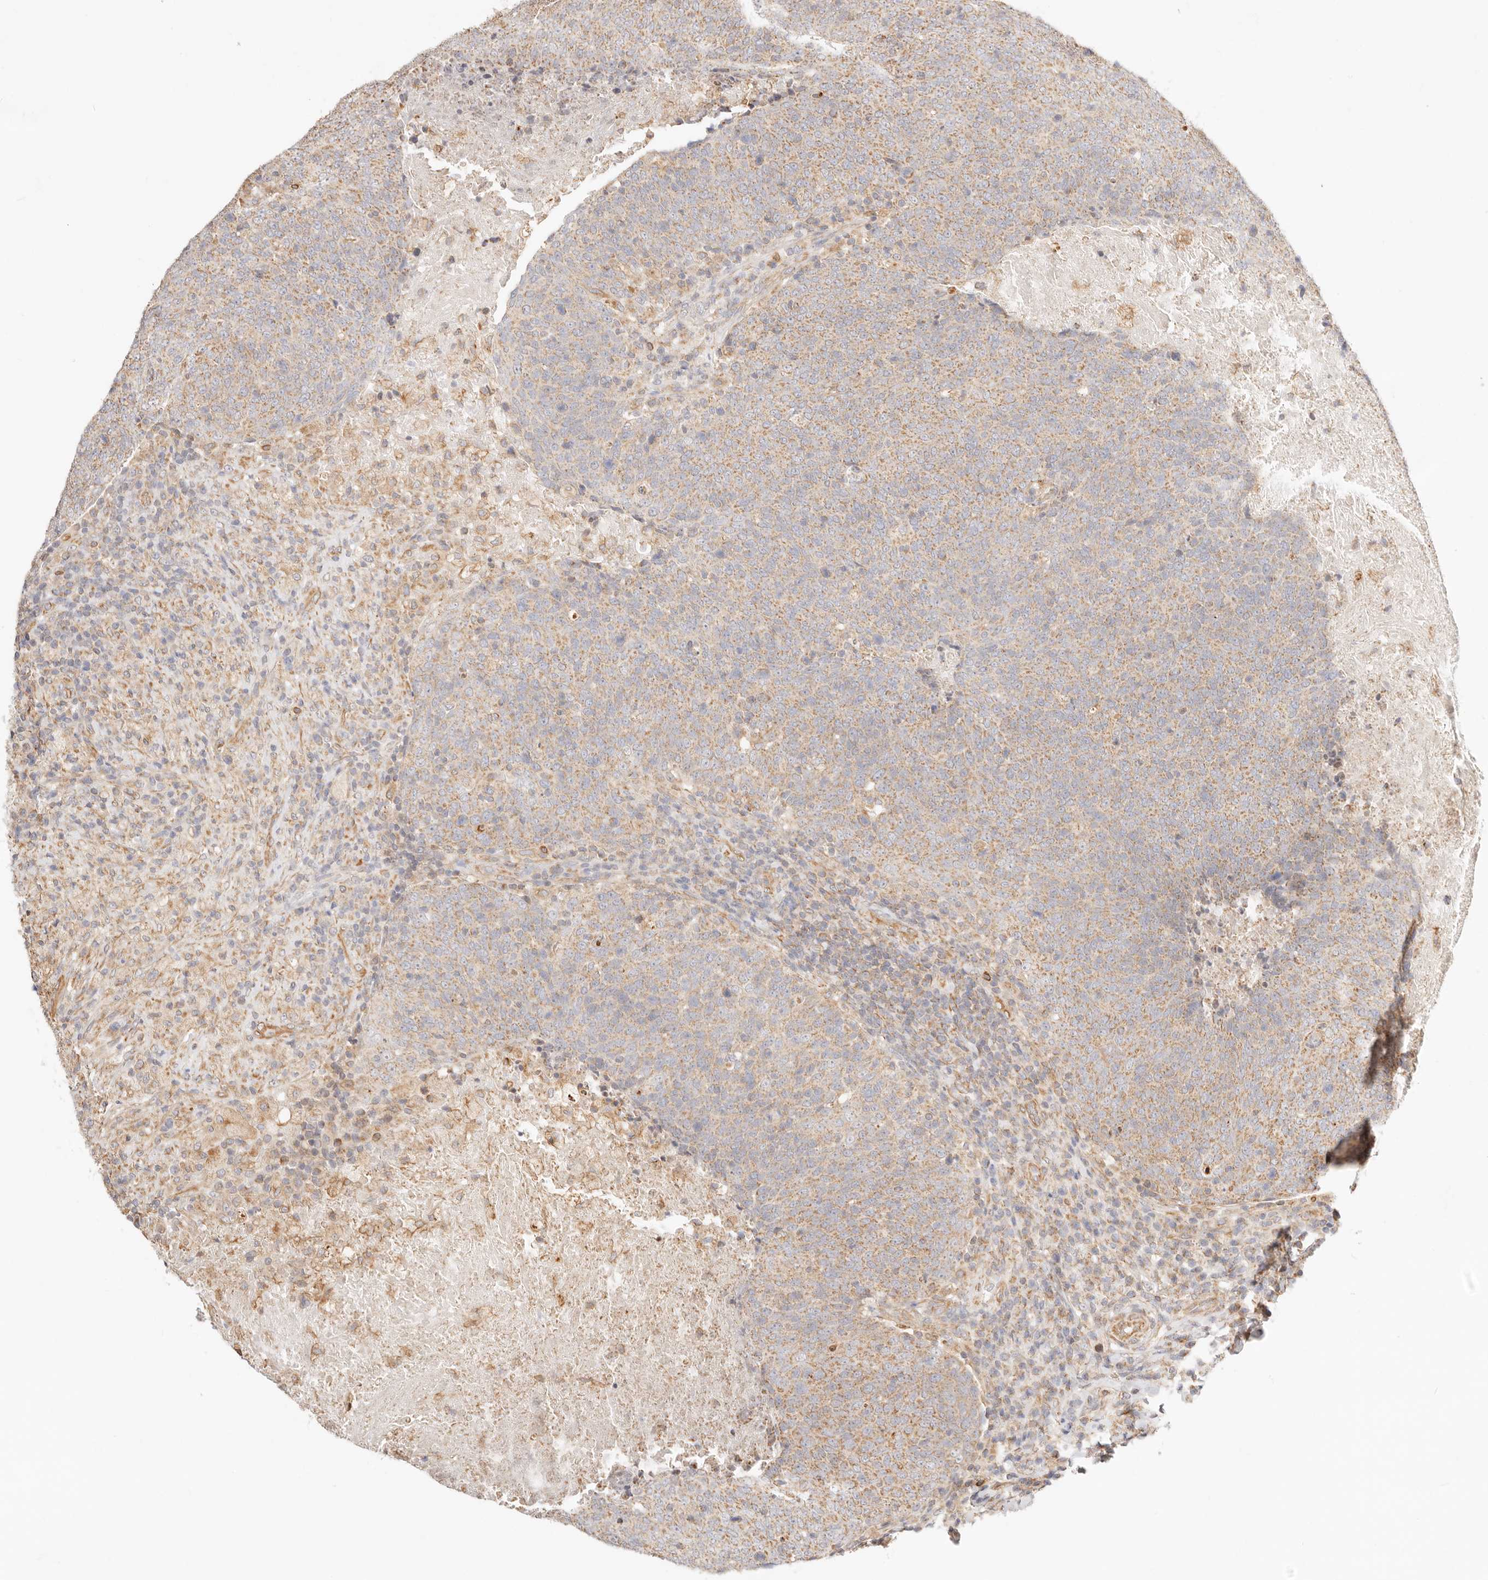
{"staining": {"intensity": "weak", "quantity": ">75%", "location": "cytoplasmic/membranous"}, "tissue": "head and neck cancer", "cell_type": "Tumor cells", "image_type": "cancer", "snomed": [{"axis": "morphology", "description": "Squamous cell carcinoma, NOS"}, {"axis": "morphology", "description": "Squamous cell carcinoma, metastatic, NOS"}, {"axis": "topography", "description": "Lymph node"}, {"axis": "topography", "description": "Head-Neck"}], "caption": "Protein positivity by IHC demonstrates weak cytoplasmic/membranous expression in about >75% of tumor cells in head and neck cancer (squamous cell carcinoma). (Brightfield microscopy of DAB IHC at high magnification).", "gene": "ZC3H11A", "patient": {"sex": "male", "age": 62}}